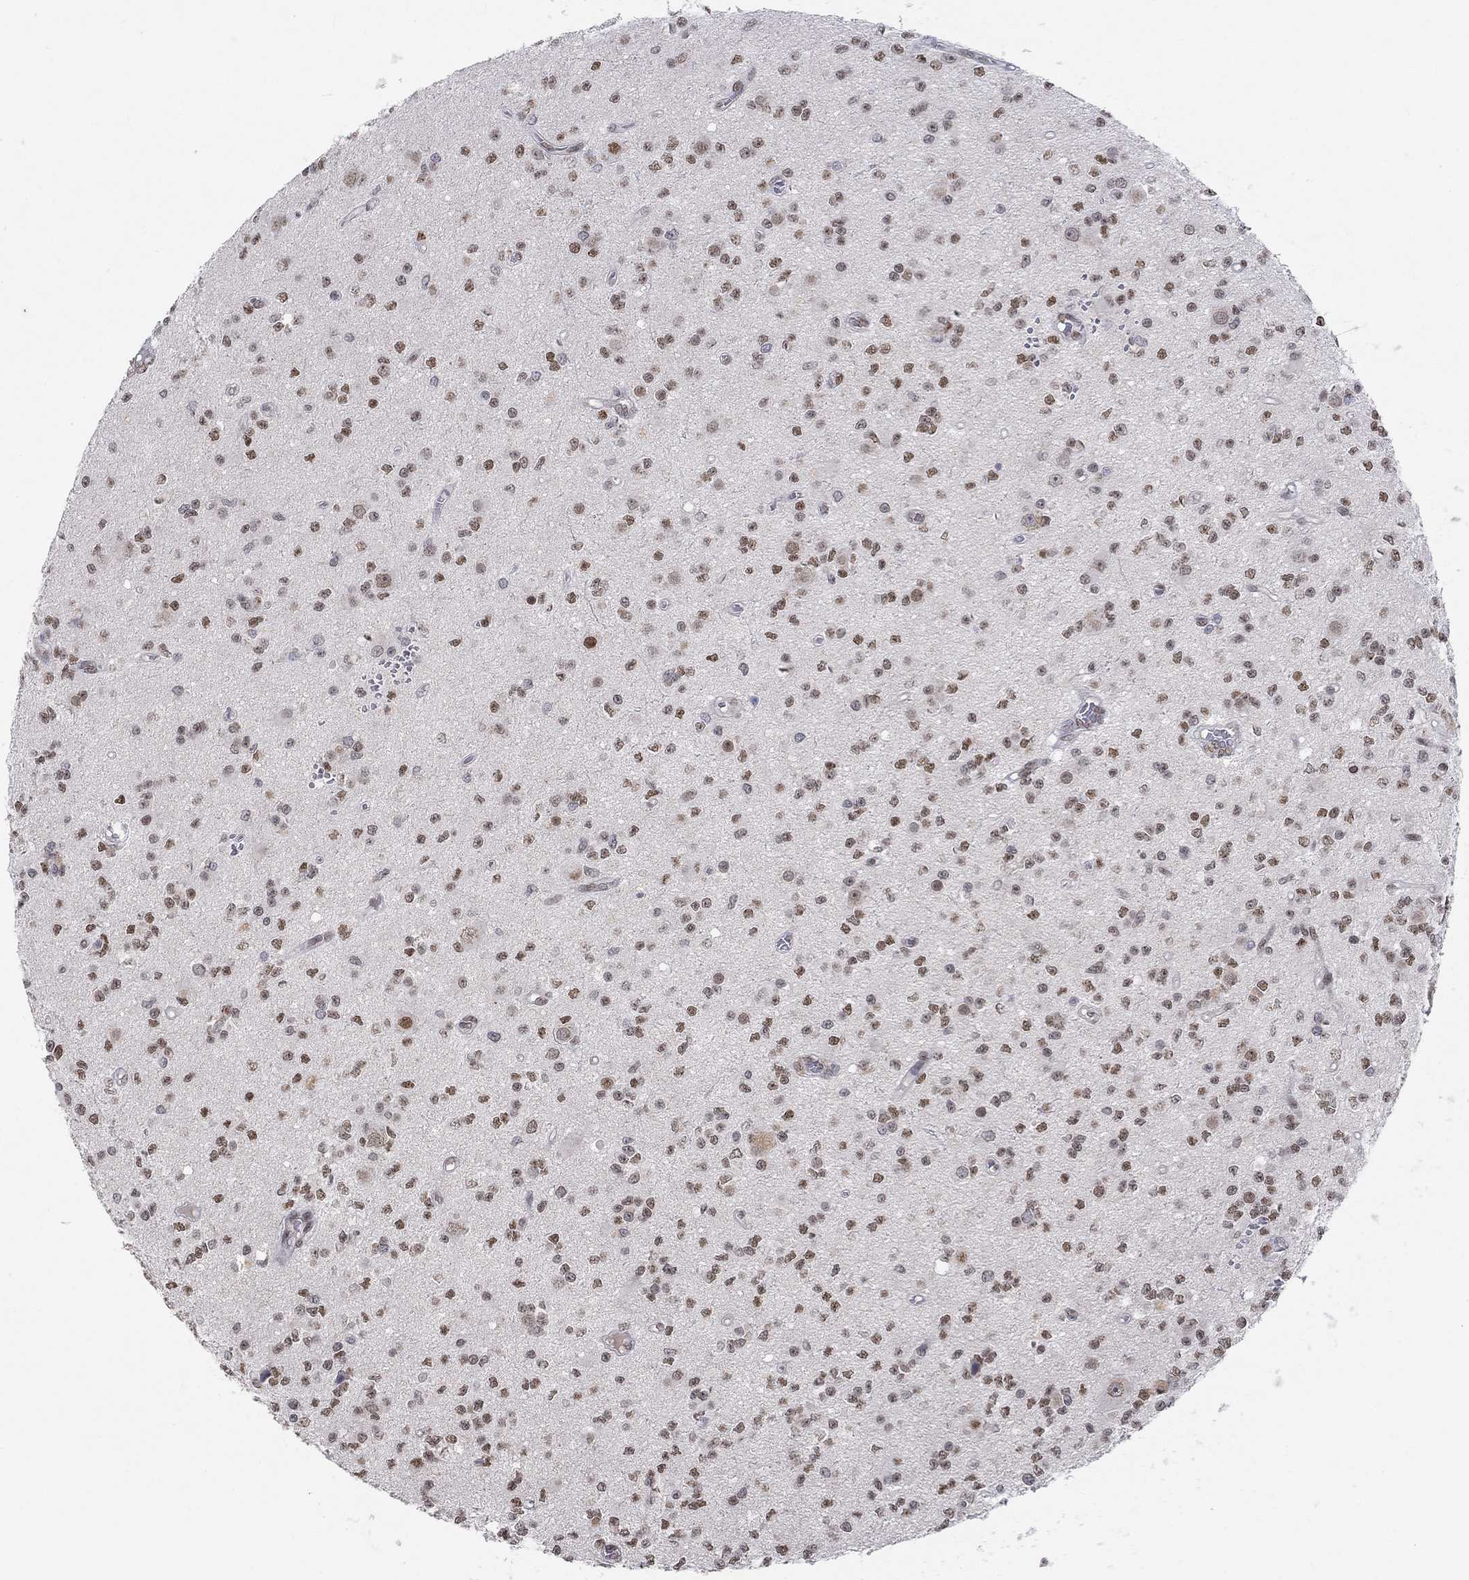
{"staining": {"intensity": "strong", "quantity": ">75%", "location": "nuclear"}, "tissue": "glioma", "cell_type": "Tumor cells", "image_type": "cancer", "snomed": [{"axis": "morphology", "description": "Glioma, malignant, Low grade"}, {"axis": "topography", "description": "Brain"}], "caption": "Low-grade glioma (malignant) was stained to show a protein in brown. There is high levels of strong nuclear staining in approximately >75% of tumor cells.", "gene": "KLF12", "patient": {"sex": "female", "age": 45}}